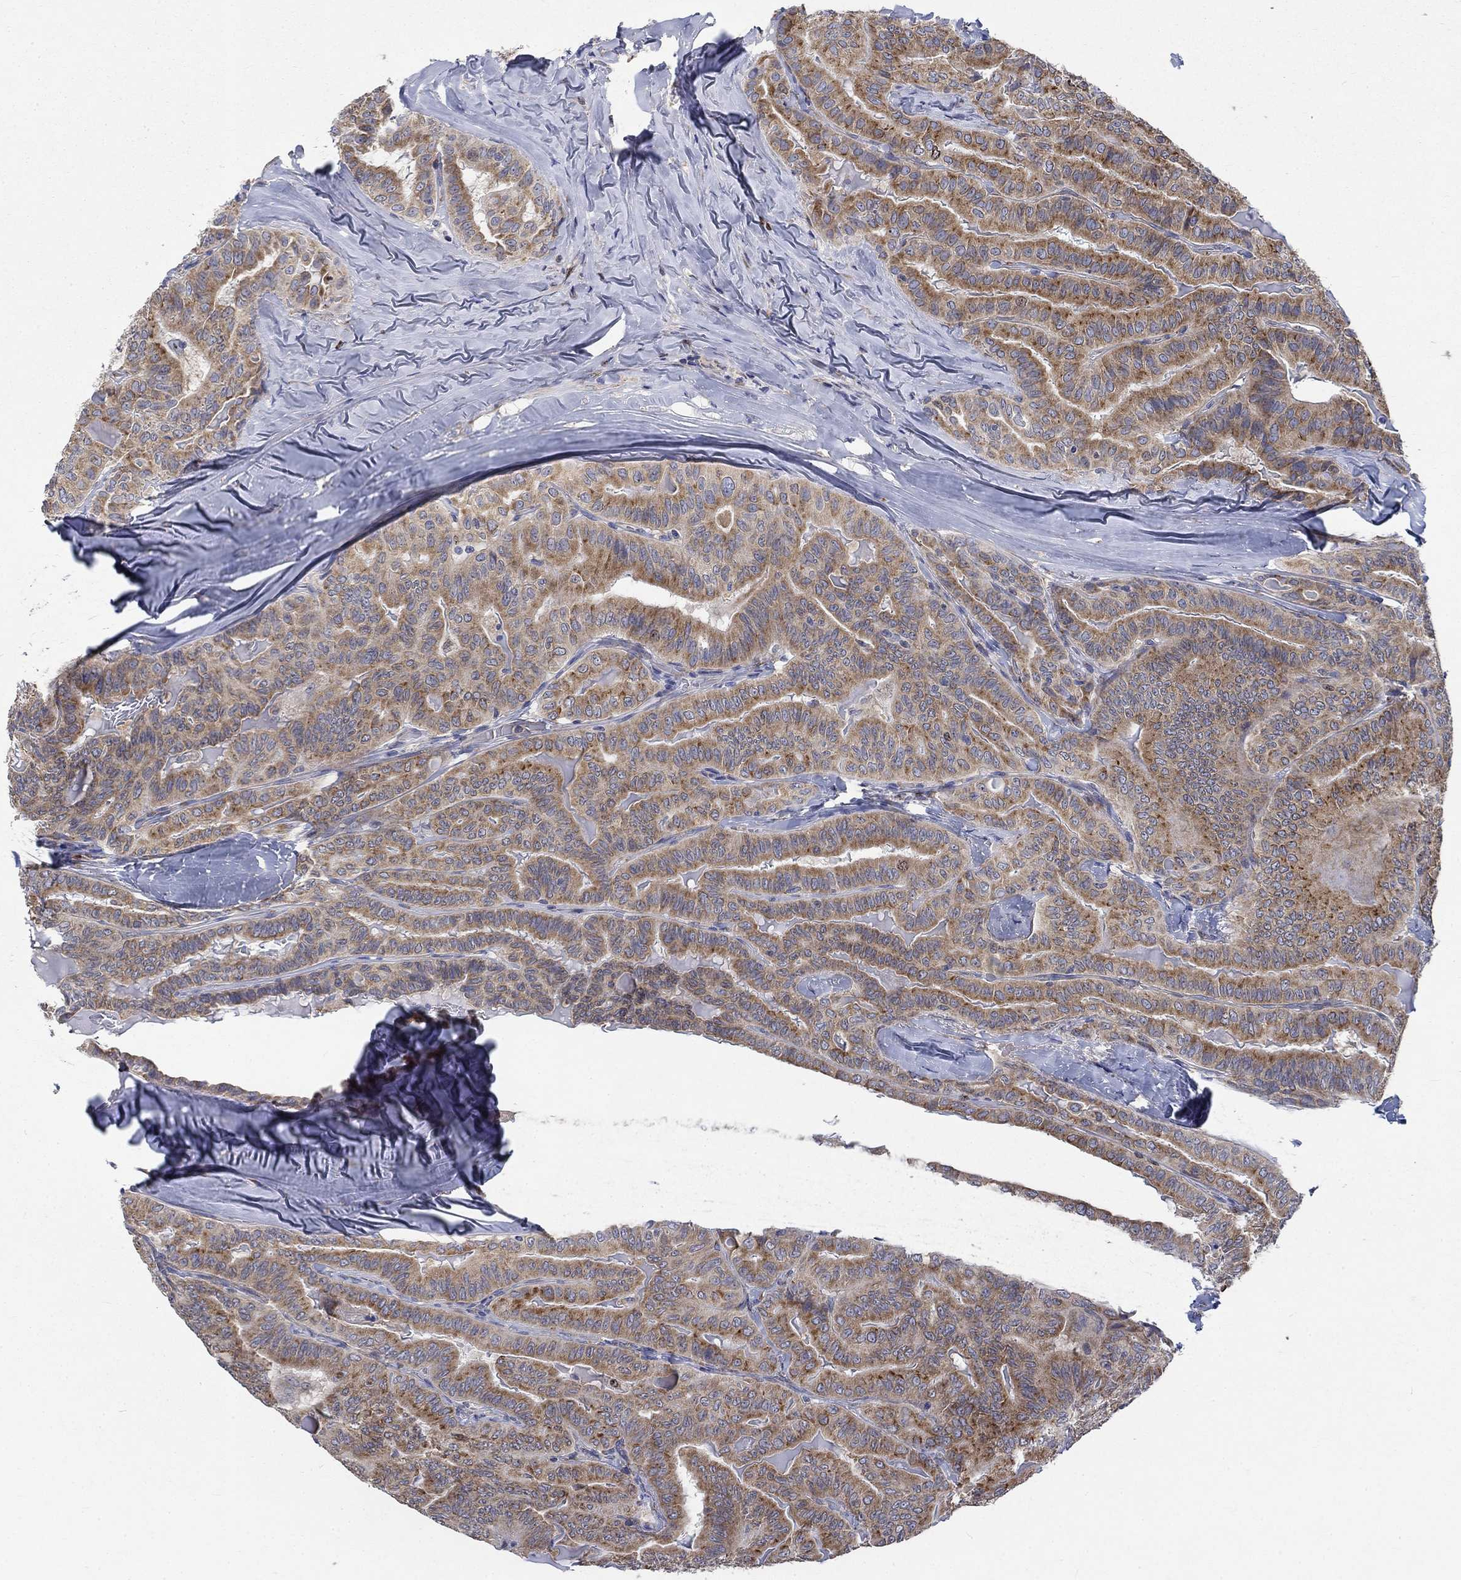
{"staining": {"intensity": "moderate", "quantity": ">75%", "location": "cytoplasmic/membranous"}, "tissue": "thyroid cancer", "cell_type": "Tumor cells", "image_type": "cancer", "snomed": [{"axis": "morphology", "description": "Papillary adenocarcinoma, NOS"}, {"axis": "topography", "description": "Thyroid gland"}], "caption": "Immunohistochemistry image of human papillary adenocarcinoma (thyroid) stained for a protein (brown), which shows medium levels of moderate cytoplasmic/membranous positivity in approximately >75% of tumor cells.", "gene": "MMP24", "patient": {"sex": "female", "age": 68}}